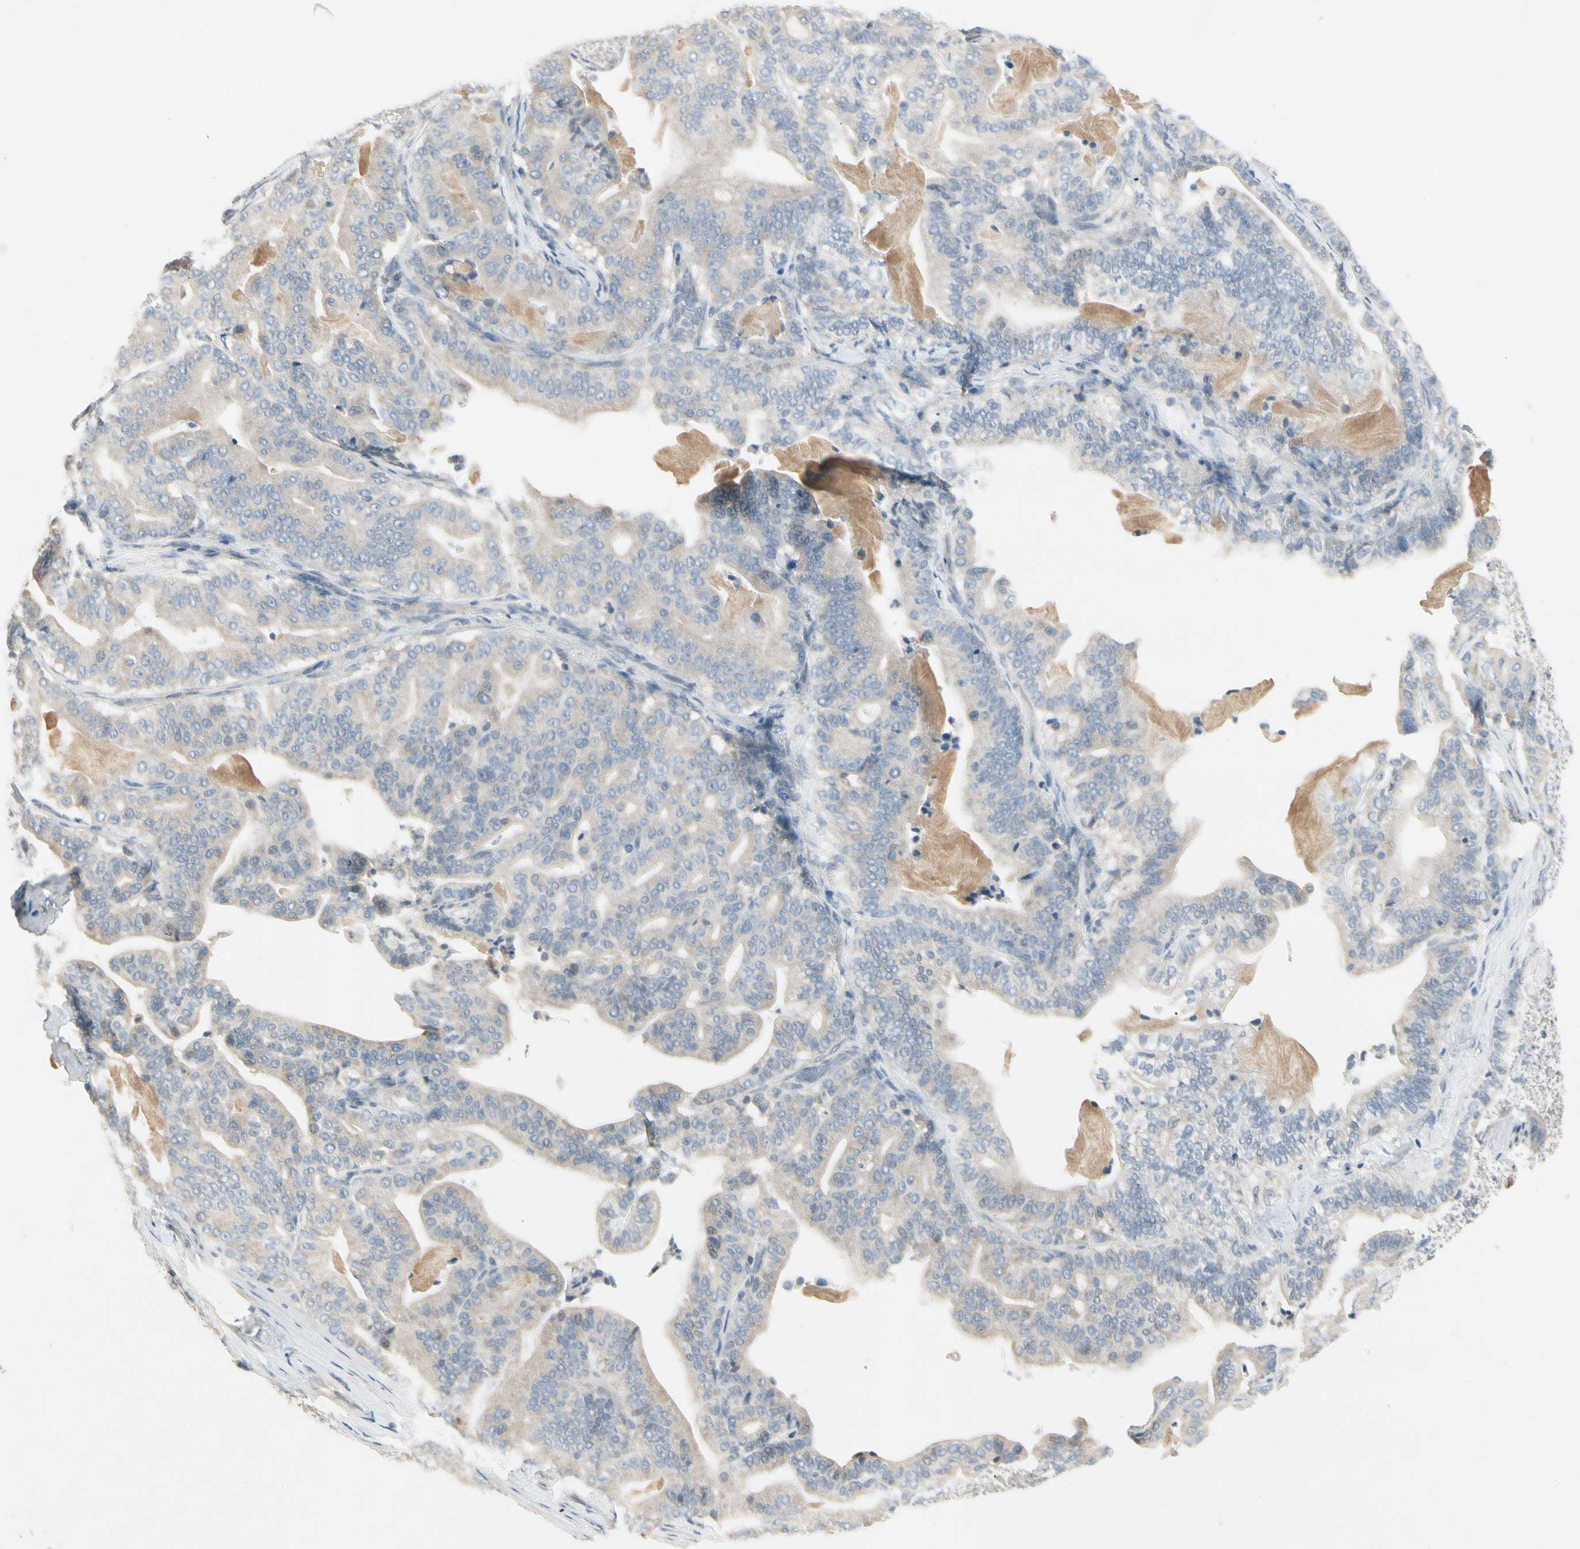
{"staining": {"intensity": "weak", "quantity": "25%-75%", "location": "cytoplasmic/membranous"}, "tissue": "pancreatic cancer", "cell_type": "Tumor cells", "image_type": "cancer", "snomed": [{"axis": "morphology", "description": "Adenocarcinoma, NOS"}, {"axis": "topography", "description": "Pancreas"}], "caption": "A brown stain highlights weak cytoplasmic/membranous expression of a protein in pancreatic cancer (adenocarcinoma) tumor cells.", "gene": "PRSS21", "patient": {"sex": "male", "age": 63}}